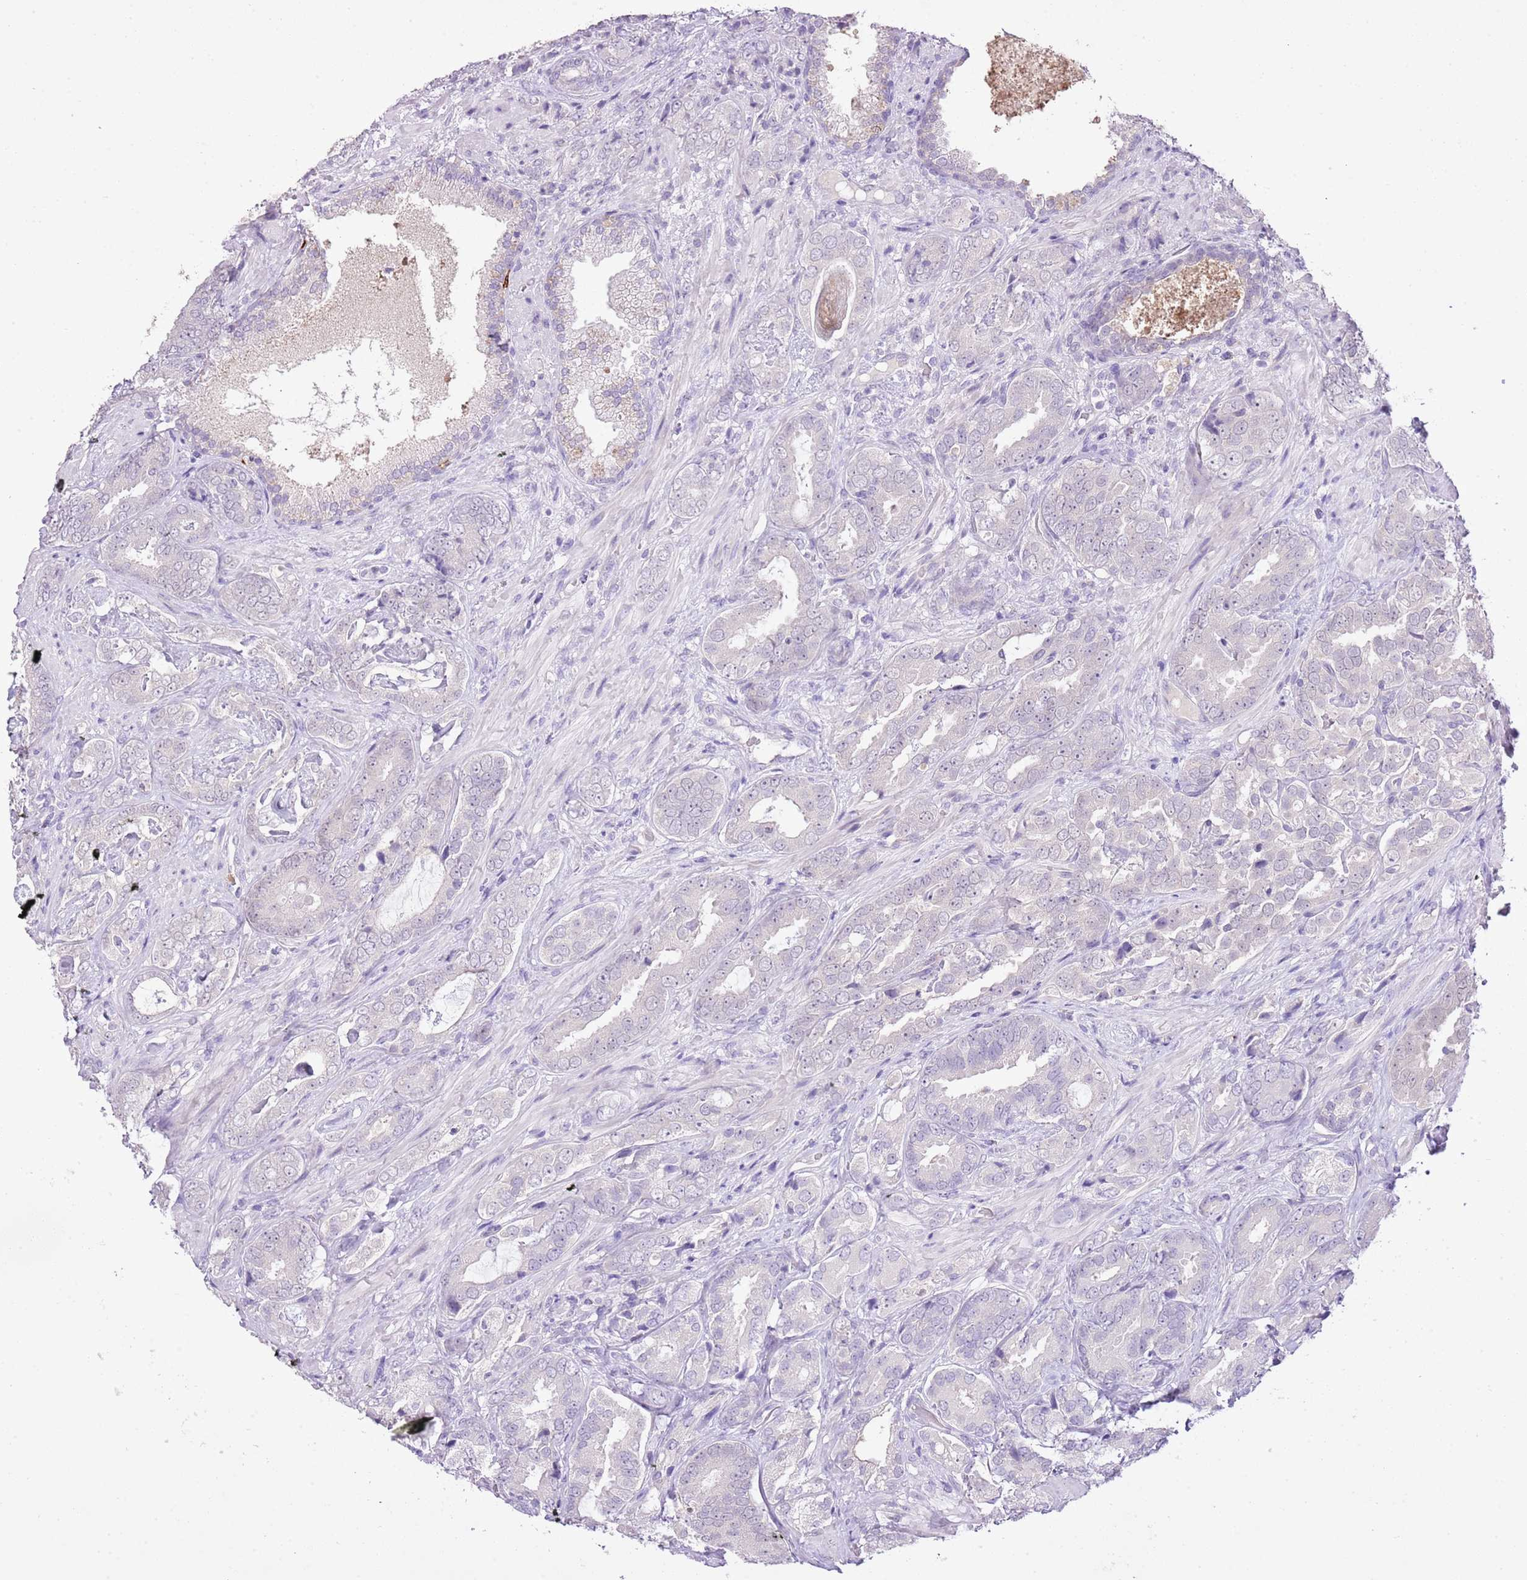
{"staining": {"intensity": "negative", "quantity": "none", "location": "none"}, "tissue": "prostate cancer", "cell_type": "Tumor cells", "image_type": "cancer", "snomed": [{"axis": "morphology", "description": "Adenocarcinoma, High grade"}, {"axis": "topography", "description": "Prostate"}], "caption": "Immunohistochemical staining of prostate cancer (adenocarcinoma (high-grade)) demonstrates no significant positivity in tumor cells.", "gene": "XPO7", "patient": {"sex": "male", "age": 71}}